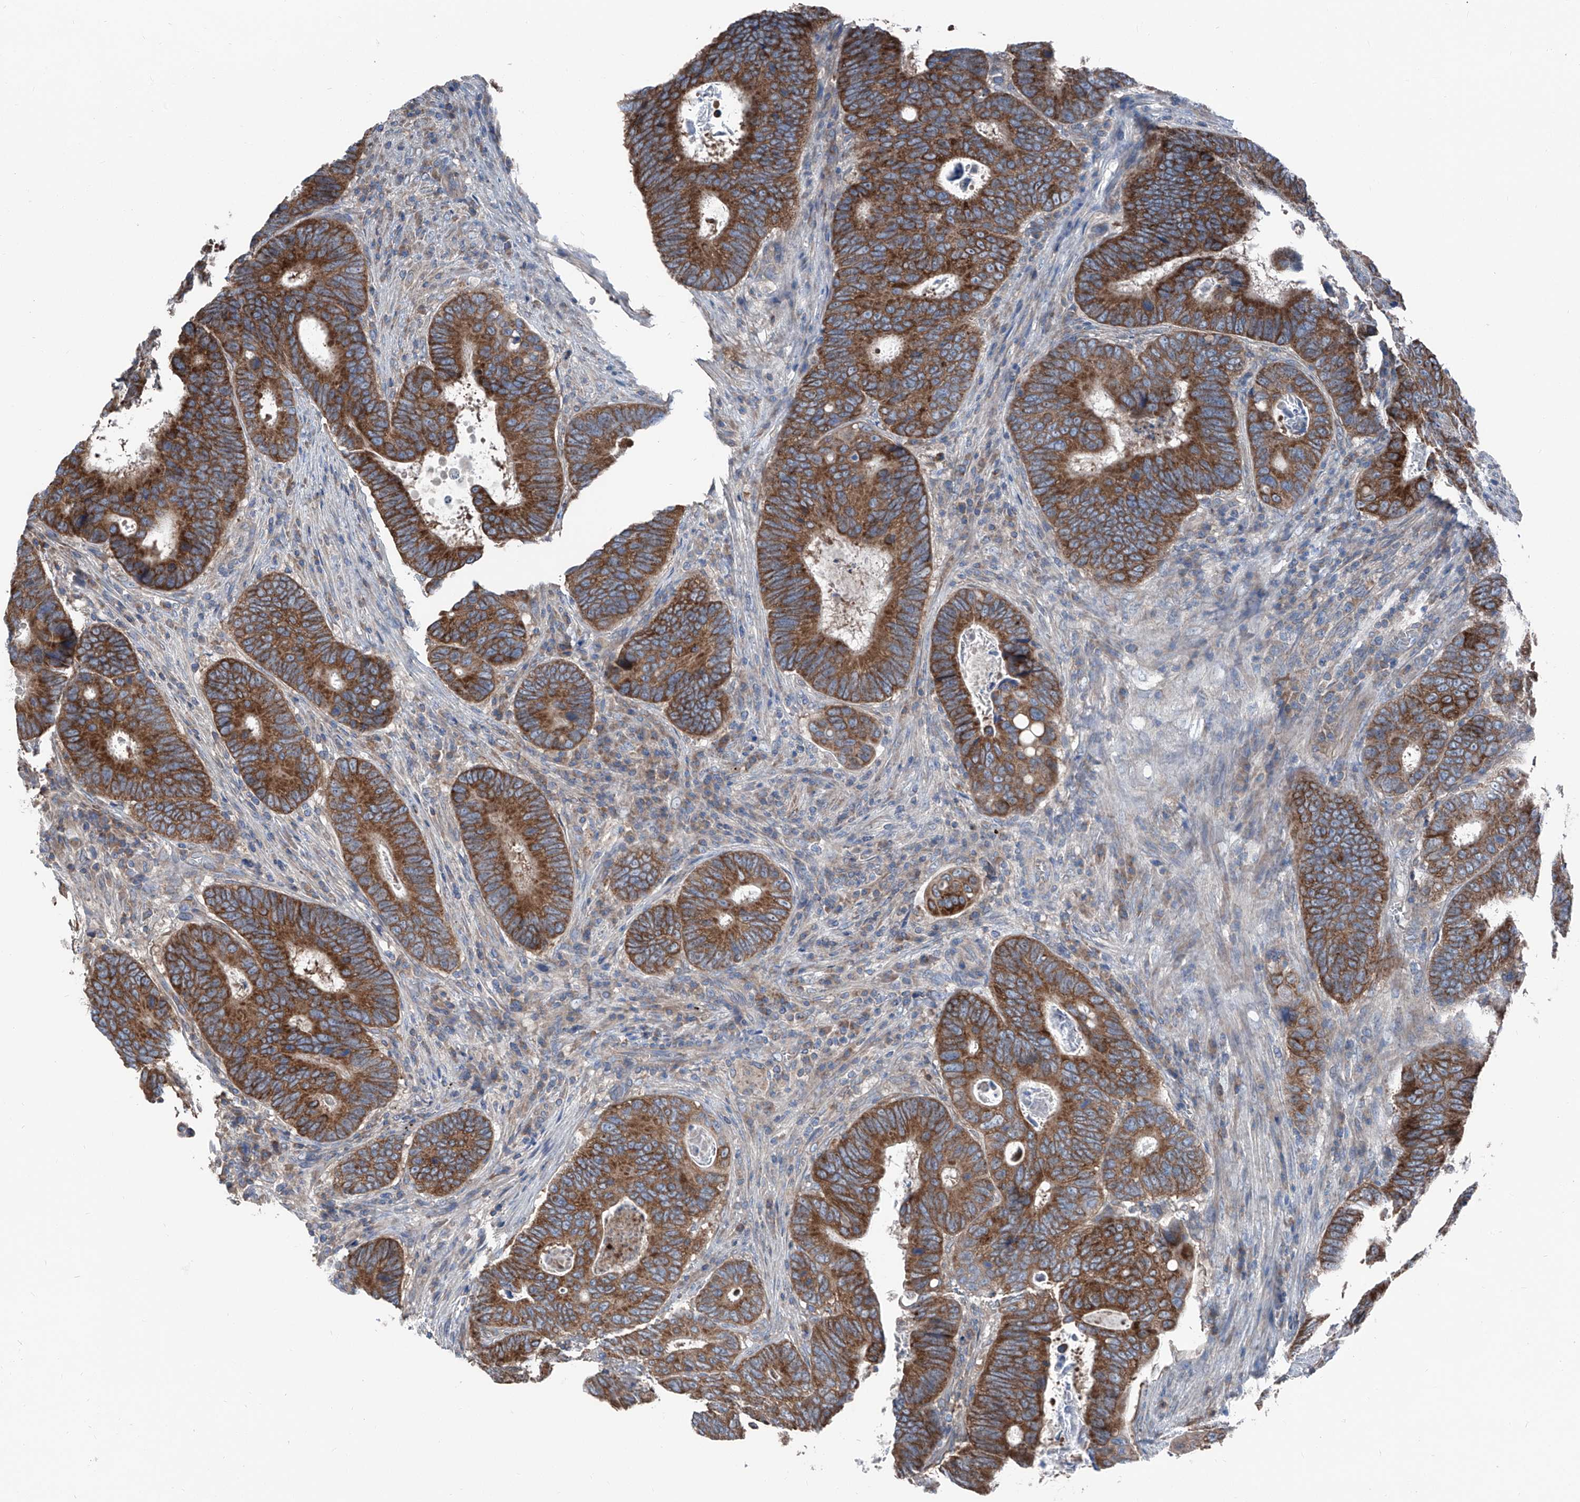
{"staining": {"intensity": "strong", "quantity": ">75%", "location": "cytoplasmic/membranous"}, "tissue": "colorectal cancer", "cell_type": "Tumor cells", "image_type": "cancer", "snomed": [{"axis": "morphology", "description": "Adenocarcinoma, NOS"}, {"axis": "topography", "description": "Colon"}], "caption": "High-power microscopy captured an IHC image of adenocarcinoma (colorectal), revealing strong cytoplasmic/membranous expression in approximately >75% of tumor cells. The staining is performed using DAB (3,3'-diaminobenzidine) brown chromogen to label protein expression. The nuclei are counter-stained blue using hematoxylin.", "gene": "GPAT3", "patient": {"sex": "male", "age": 72}}